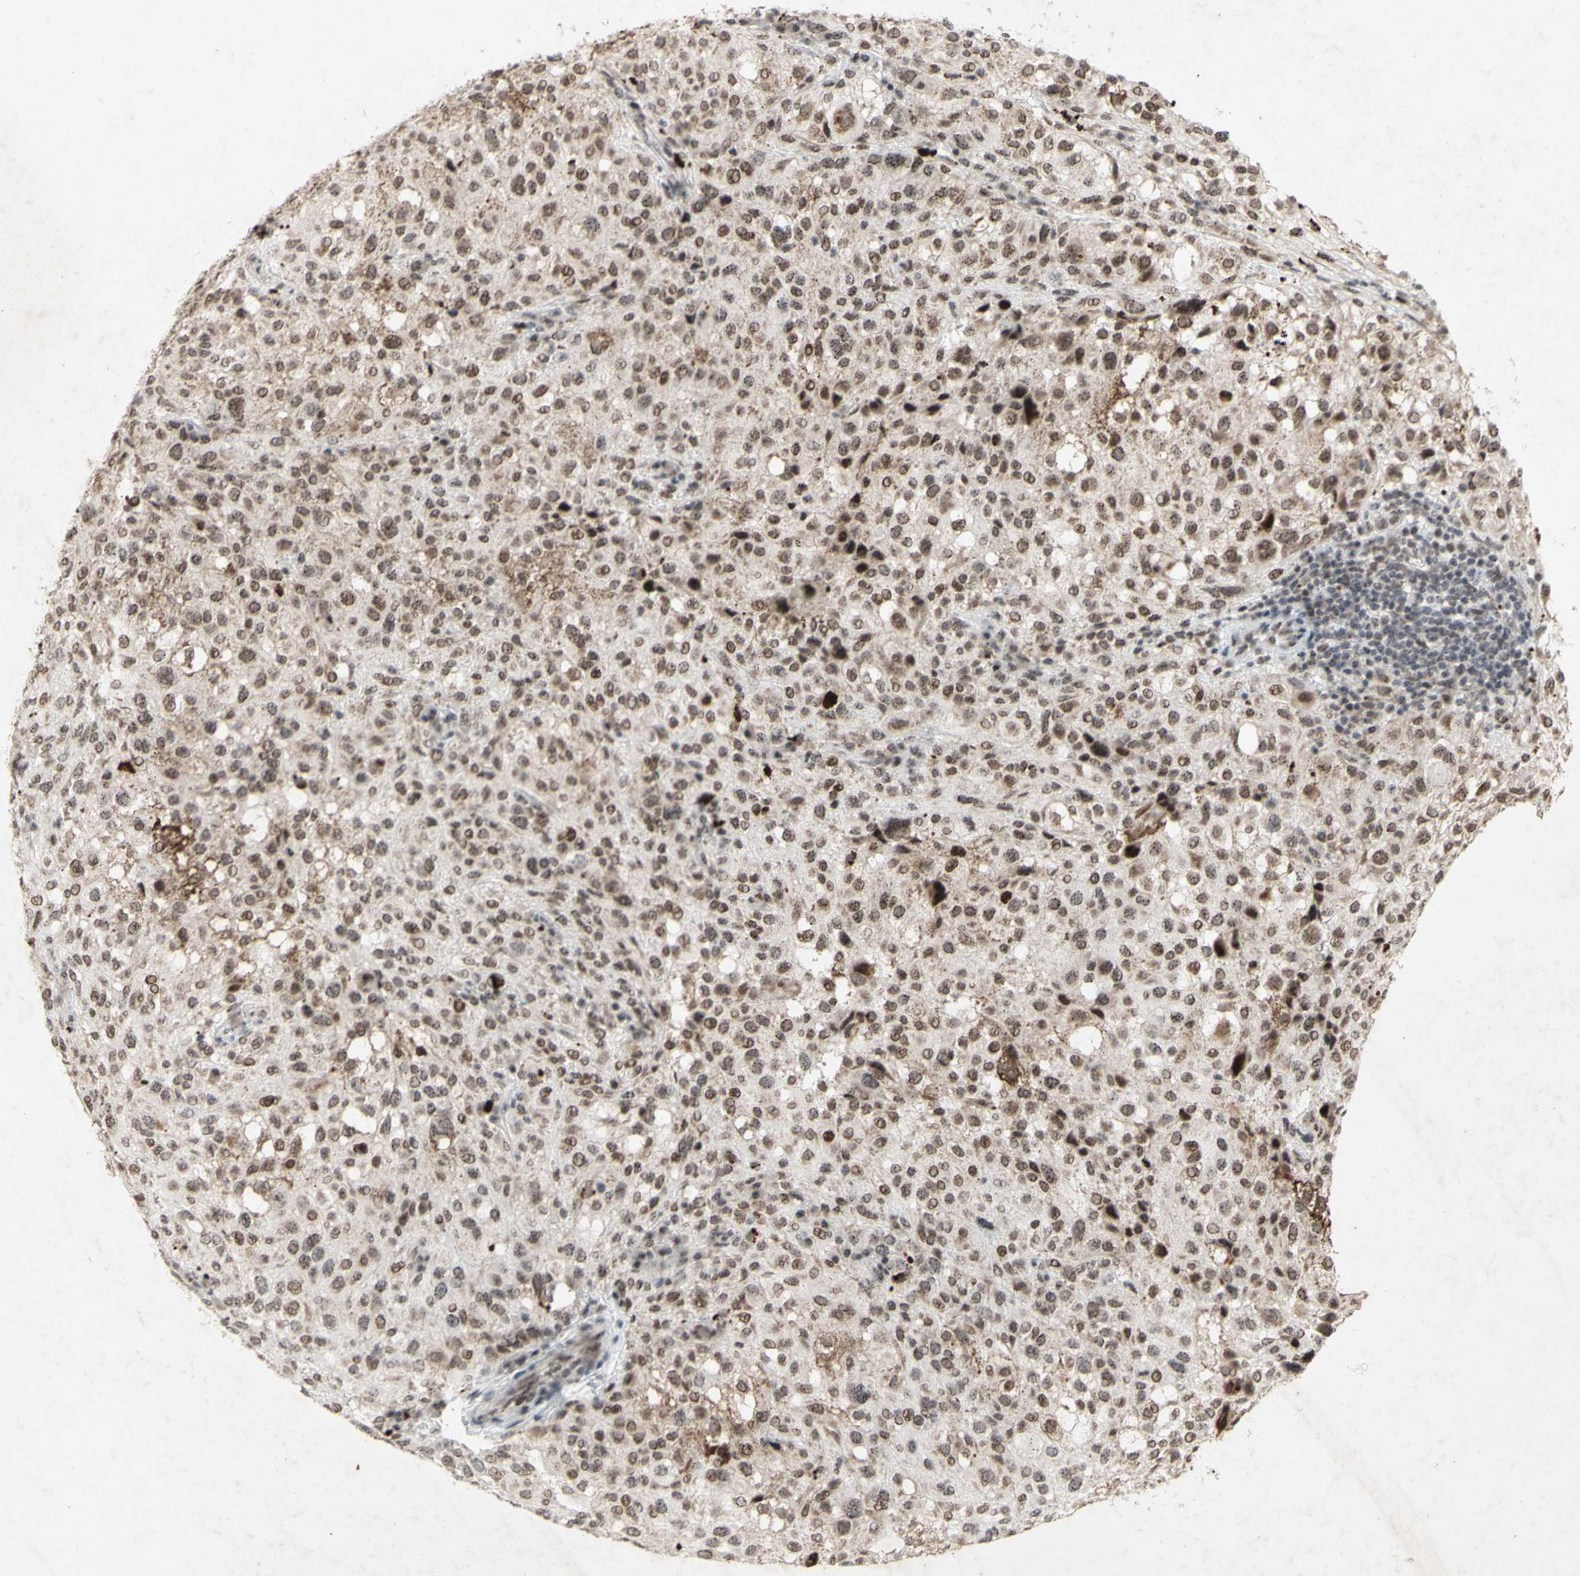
{"staining": {"intensity": "moderate", "quantity": ">75%", "location": "nuclear"}, "tissue": "melanoma", "cell_type": "Tumor cells", "image_type": "cancer", "snomed": [{"axis": "morphology", "description": "Necrosis, NOS"}, {"axis": "morphology", "description": "Malignant melanoma, NOS"}, {"axis": "topography", "description": "Skin"}], "caption": "Malignant melanoma tissue exhibits moderate nuclear staining in approximately >75% of tumor cells, visualized by immunohistochemistry. The protein of interest is shown in brown color, while the nuclei are stained blue.", "gene": "CENPB", "patient": {"sex": "female", "age": 87}}